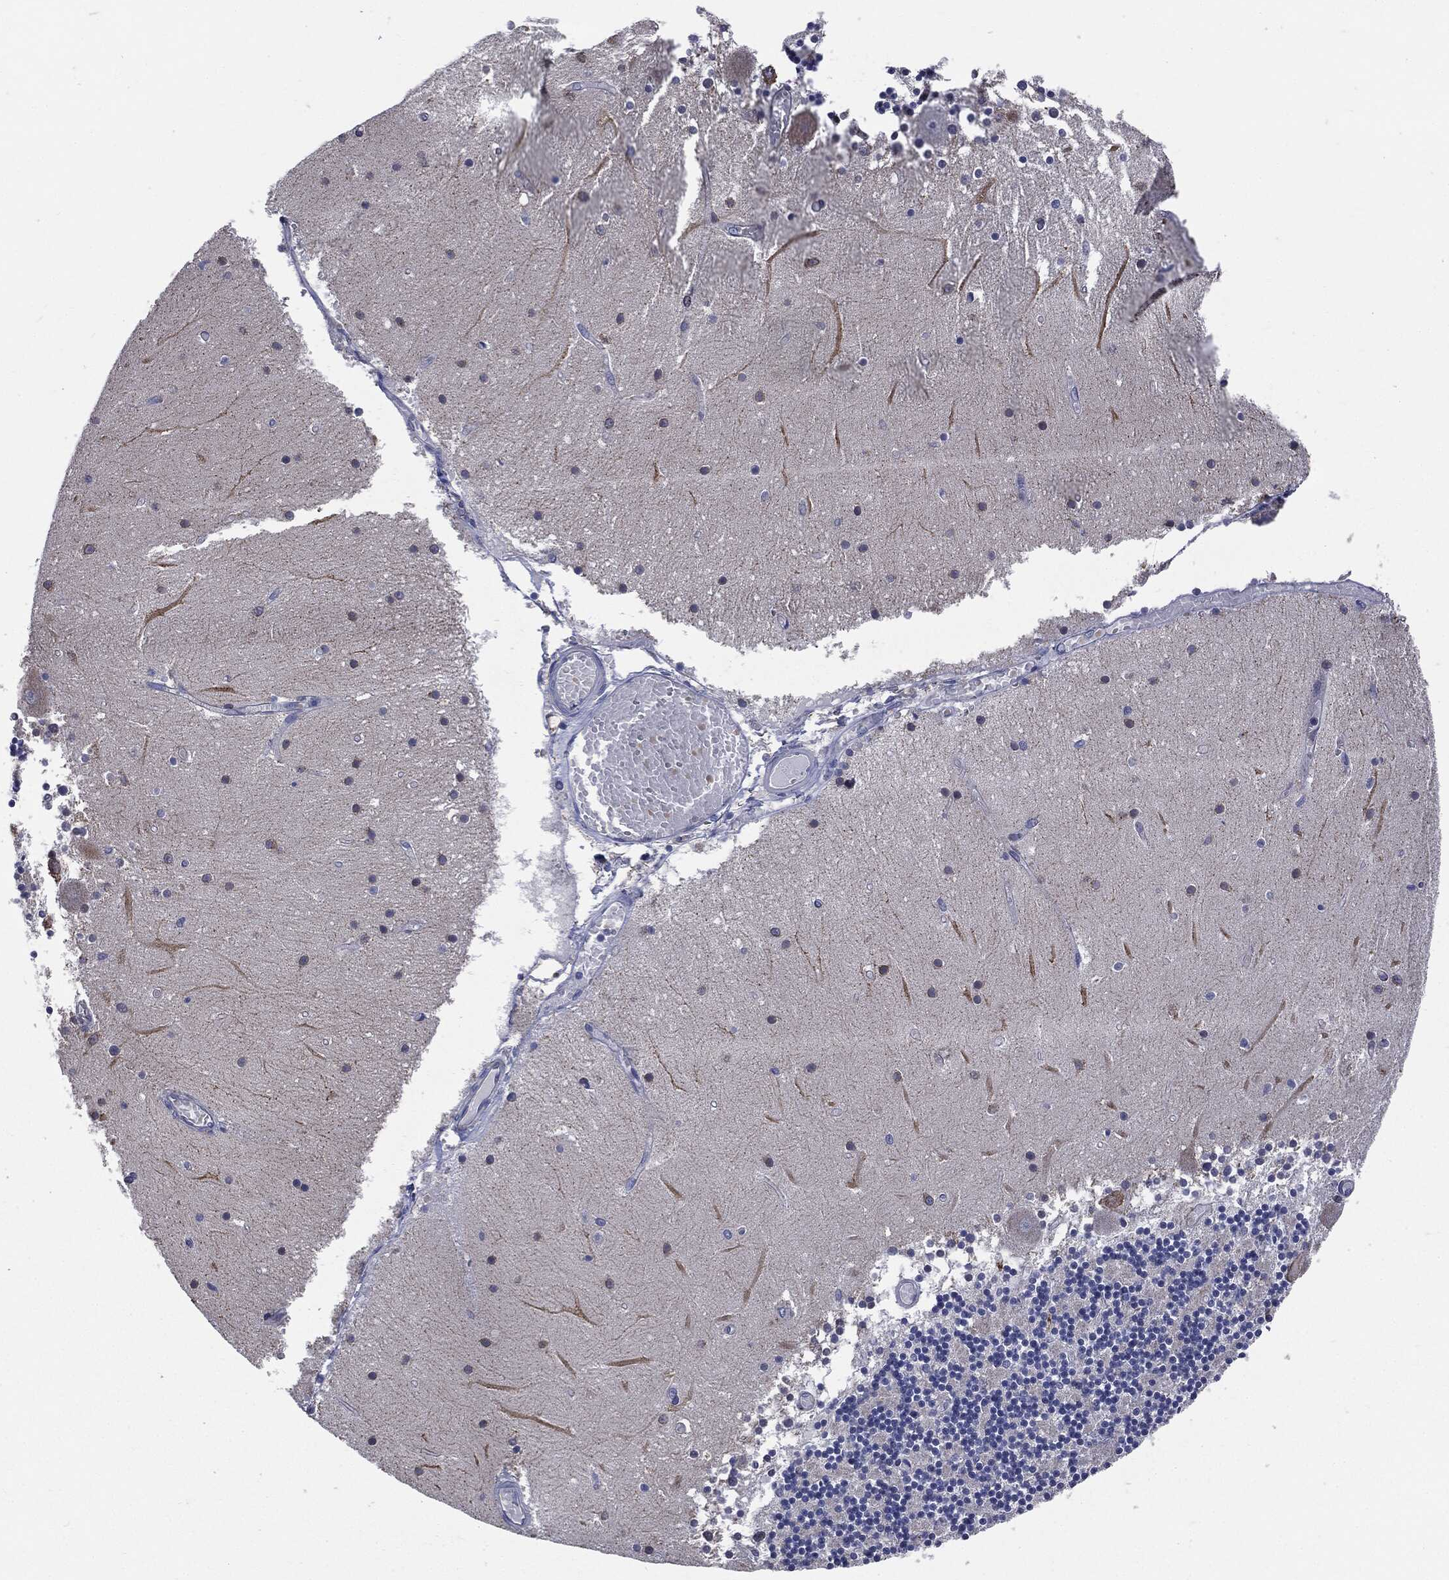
{"staining": {"intensity": "negative", "quantity": "none", "location": "none"}, "tissue": "cerebellum", "cell_type": "Cells in granular layer", "image_type": "normal", "snomed": [{"axis": "morphology", "description": "Normal tissue, NOS"}, {"axis": "topography", "description": "Cerebellum"}], "caption": "Protein analysis of unremarkable cerebellum demonstrates no significant expression in cells in granular layer. (IHC, brightfield microscopy, high magnification).", "gene": "PTGS2", "patient": {"sex": "female", "age": 28}}